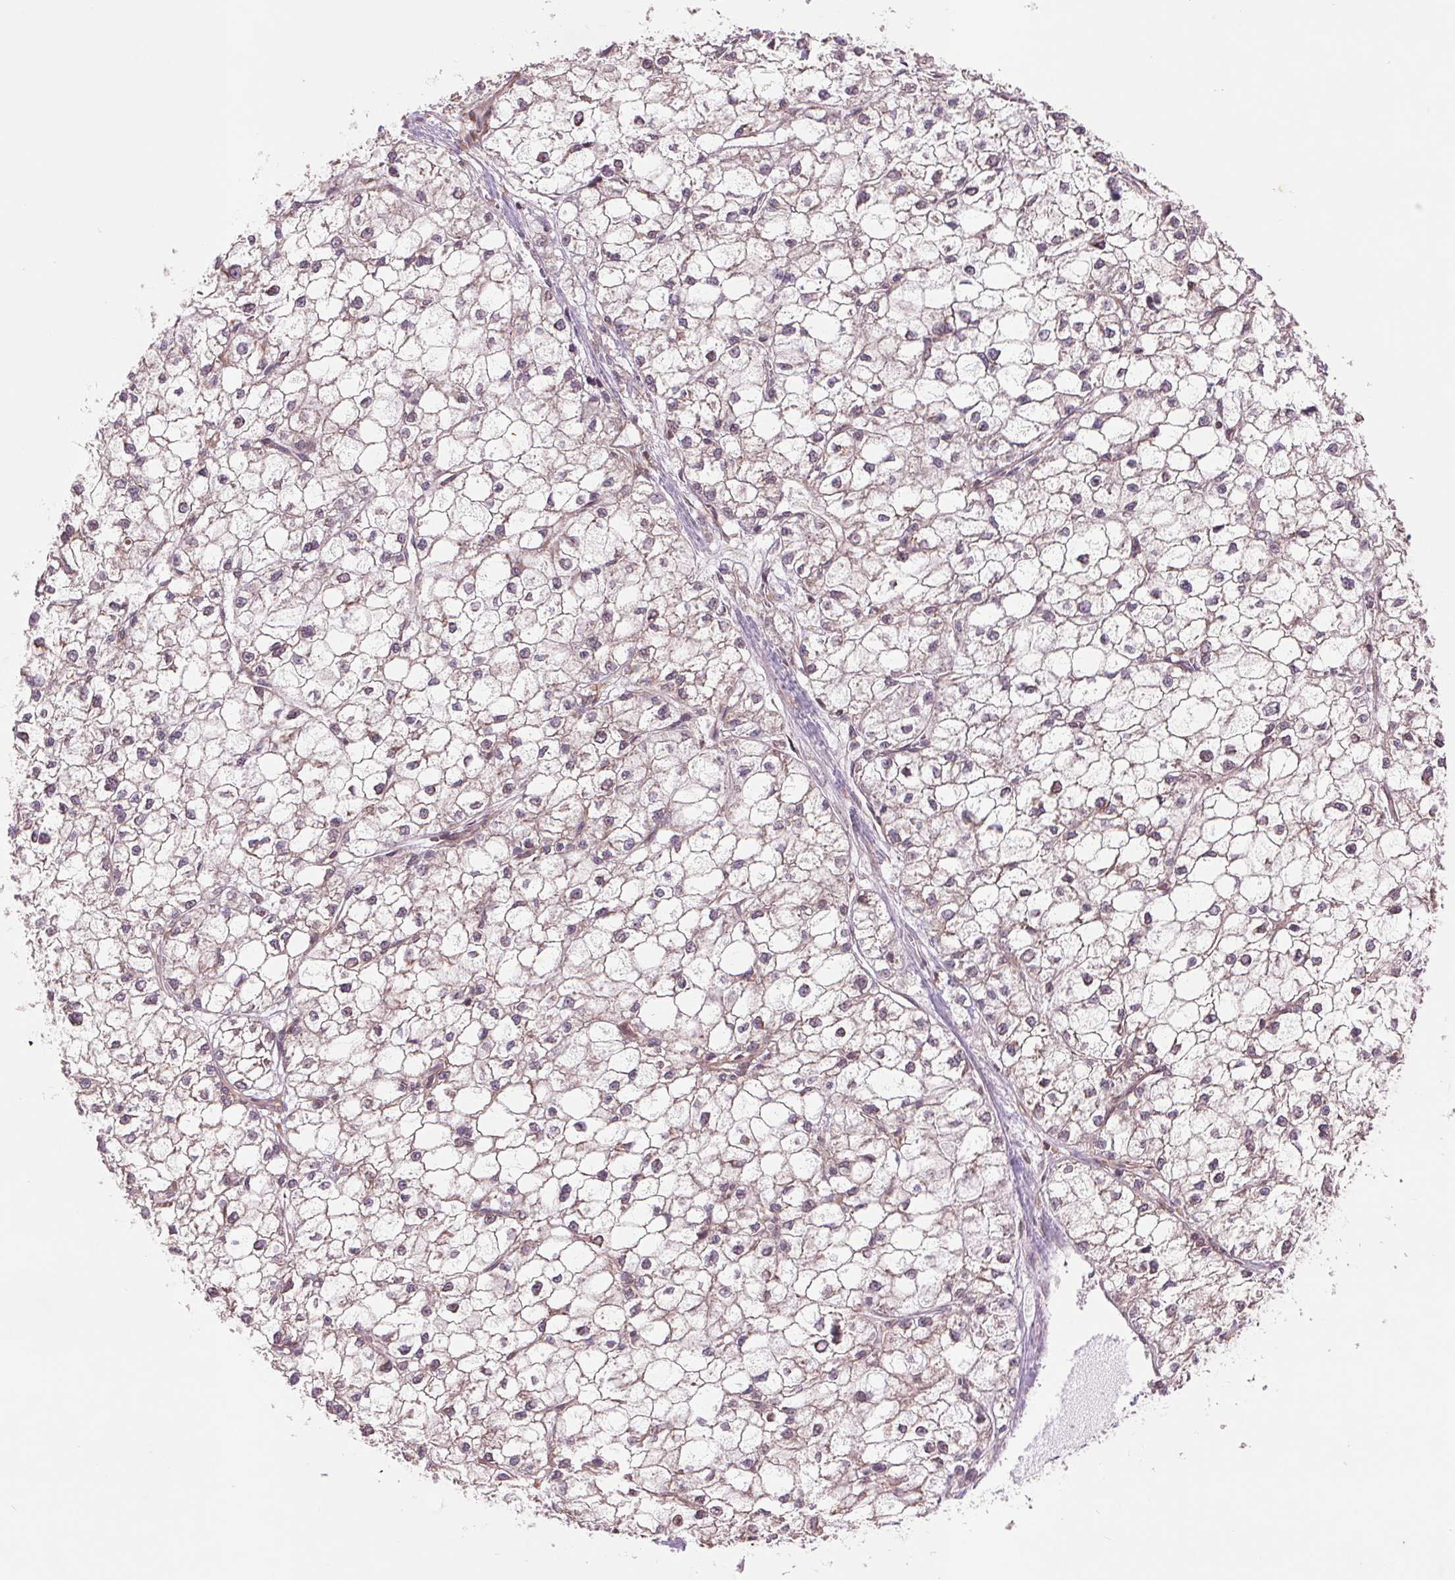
{"staining": {"intensity": "negative", "quantity": "none", "location": "none"}, "tissue": "liver cancer", "cell_type": "Tumor cells", "image_type": "cancer", "snomed": [{"axis": "morphology", "description": "Carcinoma, Hepatocellular, NOS"}, {"axis": "topography", "description": "Liver"}], "caption": "Immunohistochemical staining of liver cancer (hepatocellular carcinoma) exhibits no significant expression in tumor cells. (IHC, brightfield microscopy, high magnification).", "gene": "BTF3L4", "patient": {"sex": "female", "age": 43}}